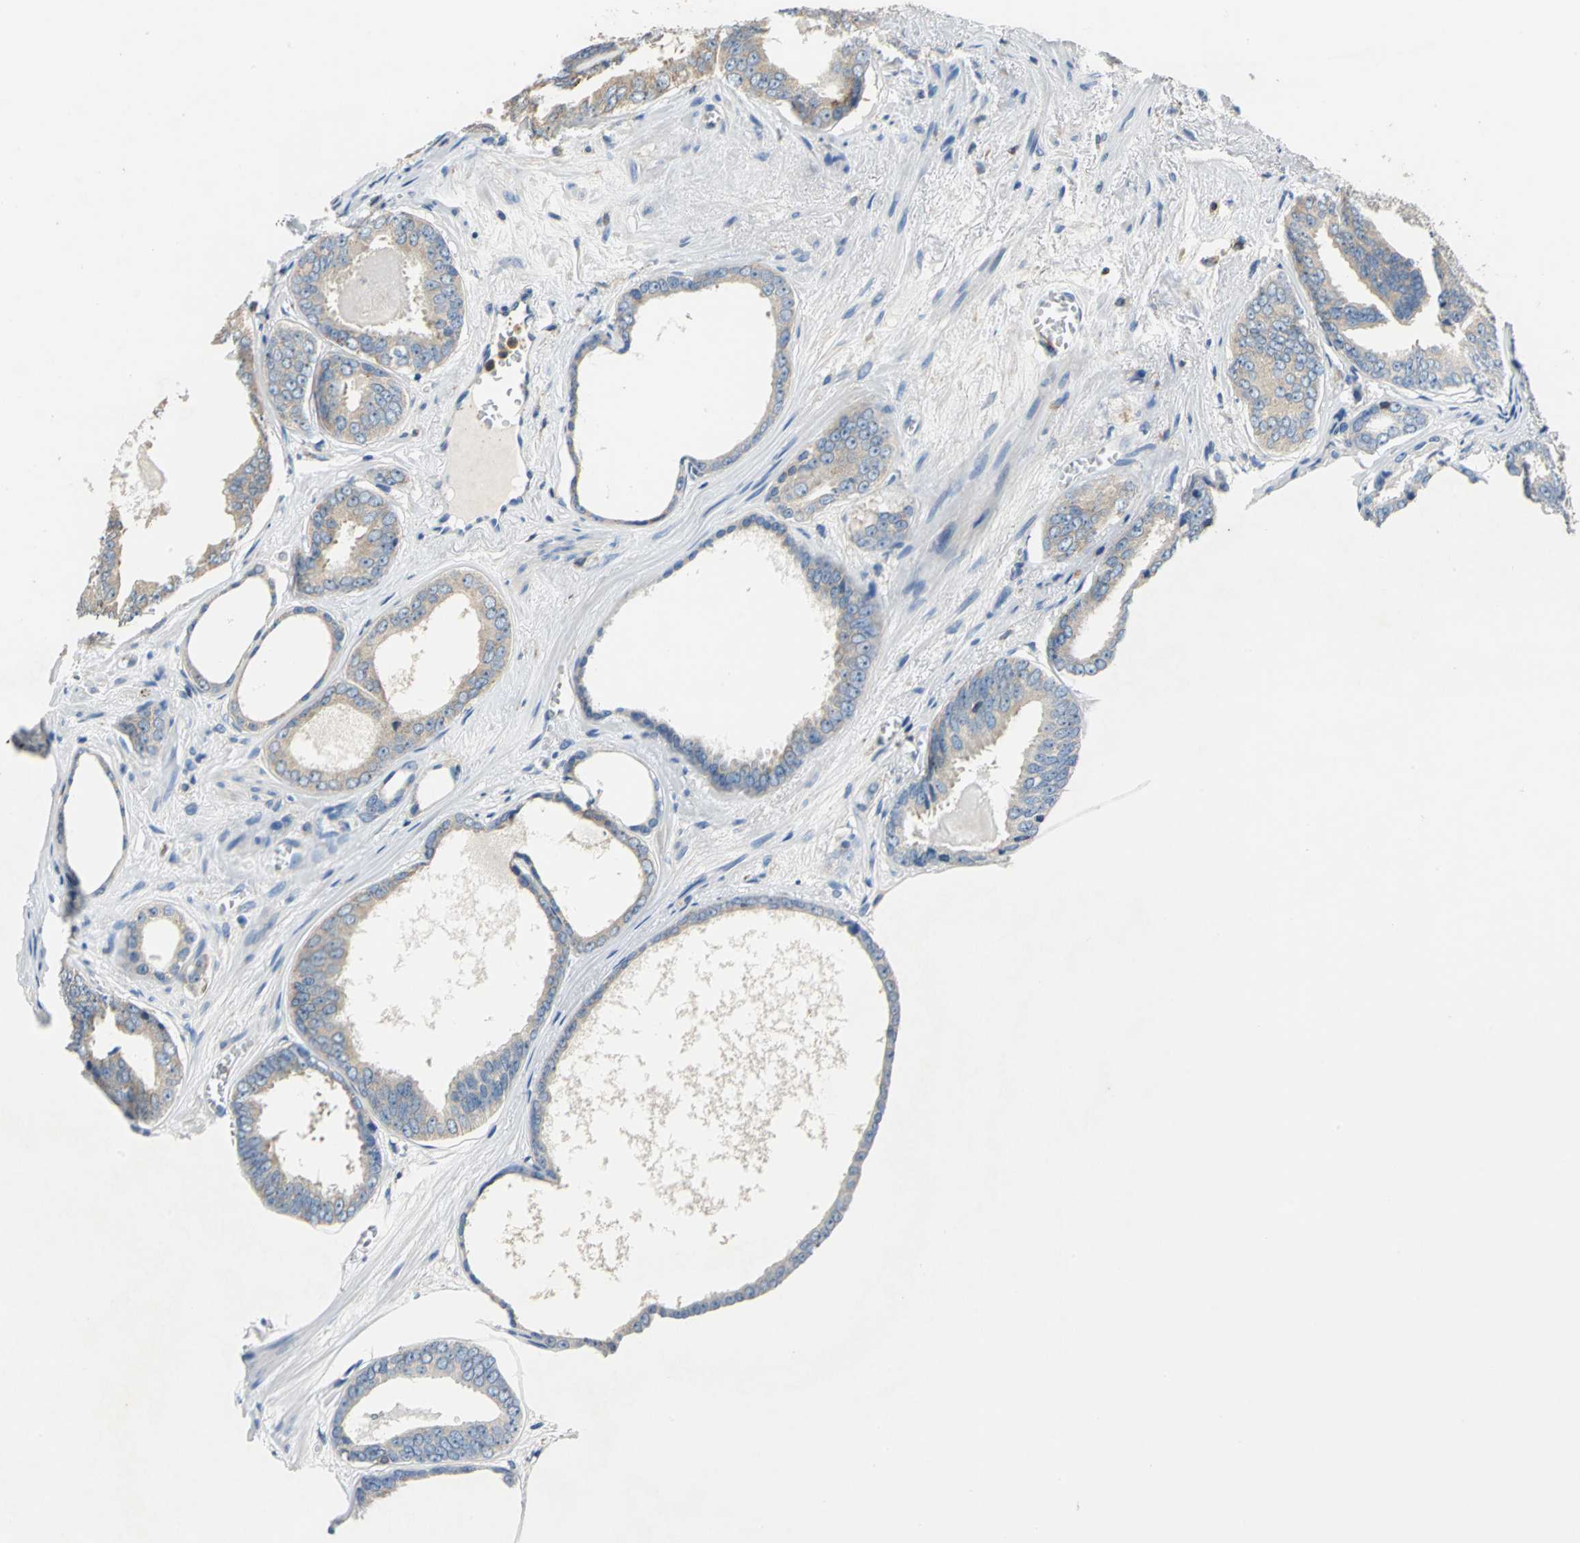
{"staining": {"intensity": "moderate", "quantity": ">75%", "location": "cytoplasmic/membranous"}, "tissue": "prostate cancer", "cell_type": "Tumor cells", "image_type": "cancer", "snomed": [{"axis": "morphology", "description": "Adenocarcinoma, Medium grade"}, {"axis": "topography", "description": "Prostate"}], "caption": "Prostate adenocarcinoma (medium-grade) tissue shows moderate cytoplasmic/membranous expression in about >75% of tumor cells, visualized by immunohistochemistry. (Stains: DAB in brown, nuclei in blue, Microscopy: brightfield microscopy at high magnification).", "gene": "SEPTIN6", "patient": {"sex": "male", "age": 79}}